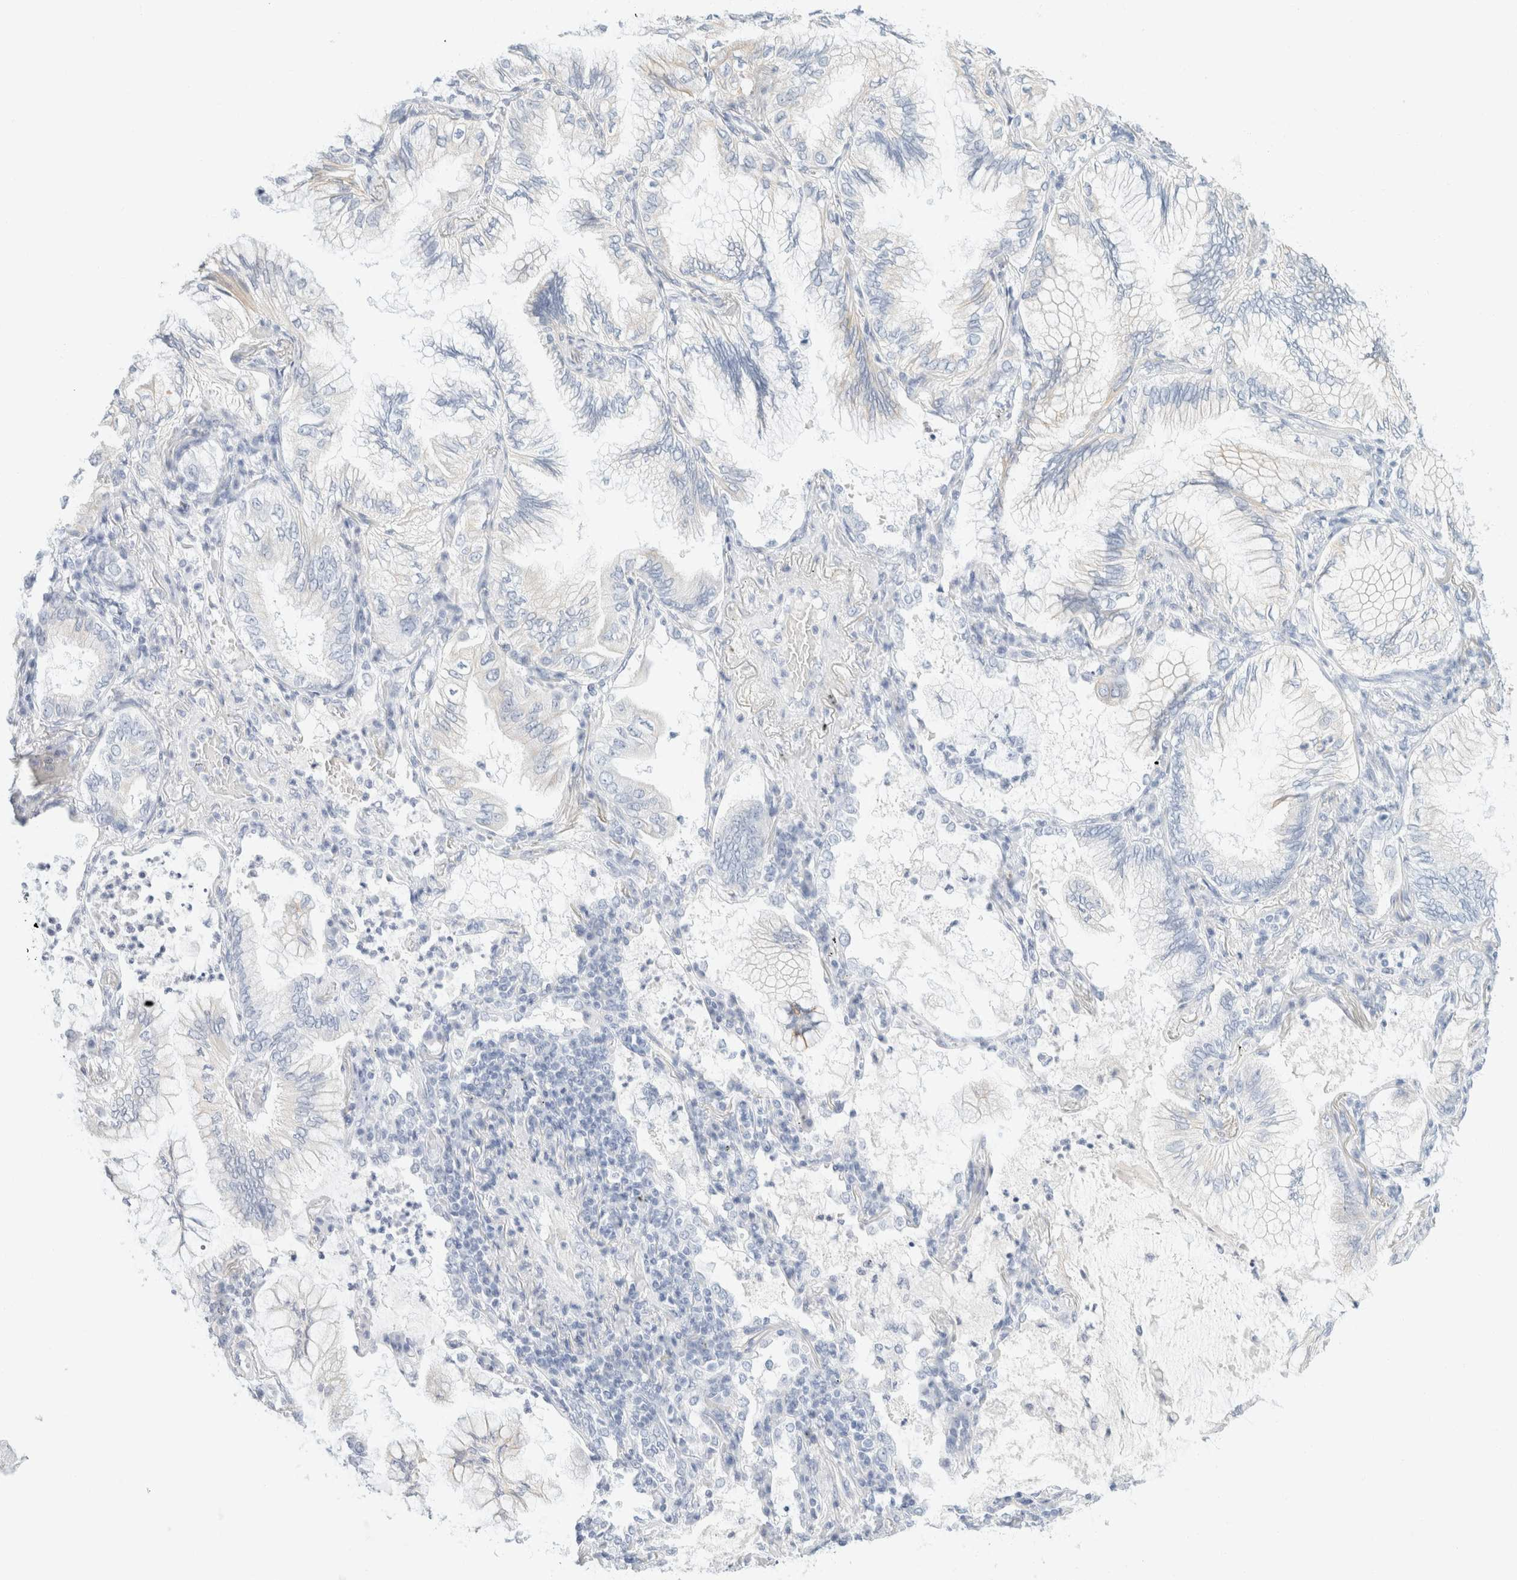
{"staining": {"intensity": "negative", "quantity": "none", "location": "none"}, "tissue": "lung cancer", "cell_type": "Tumor cells", "image_type": "cancer", "snomed": [{"axis": "morphology", "description": "Adenocarcinoma, NOS"}, {"axis": "topography", "description": "Lung"}], "caption": "This is an IHC photomicrograph of lung adenocarcinoma. There is no expression in tumor cells.", "gene": "KRT20", "patient": {"sex": "female", "age": 70}}